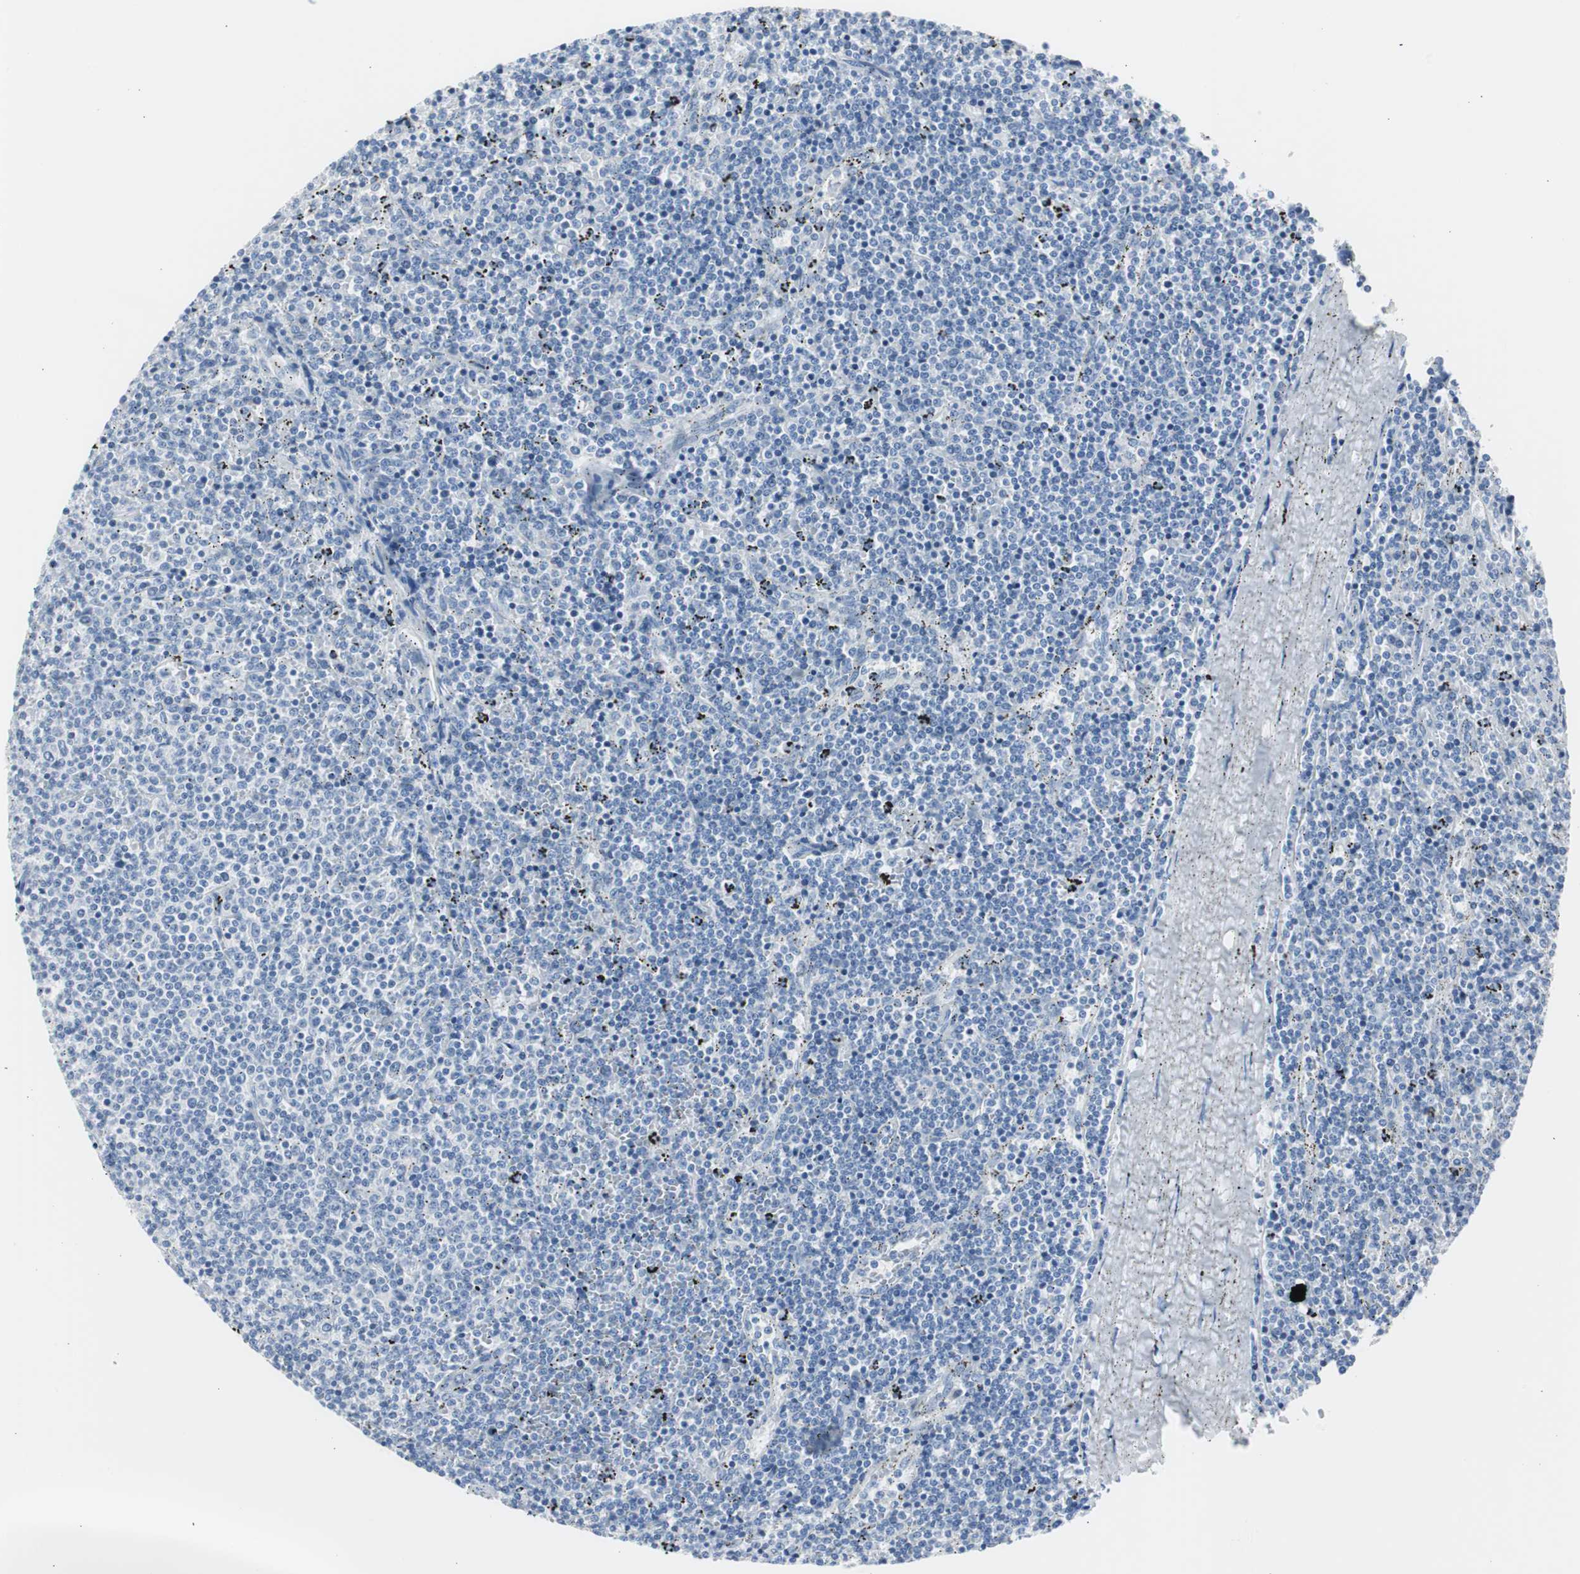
{"staining": {"intensity": "negative", "quantity": "none", "location": "none"}, "tissue": "lymphoma", "cell_type": "Tumor cells", "image_type": "cancer", "snomed": [{"axis": "morphology", "description": "Malignant lymphoma, non-Hodgkin's type, Low grade"}, {"axis": "topography", "description": "Spleen"}], "caption": "This image is of lymphoma stained with IHC to label a protein in brown with the nuclei are counter-stained blue. There is no positivity in tumor cells. (DAB immunohistochemistry (IHC), high magnification).", "gene": "S100A7", "patient": {"sex": "female", "age": 50}}